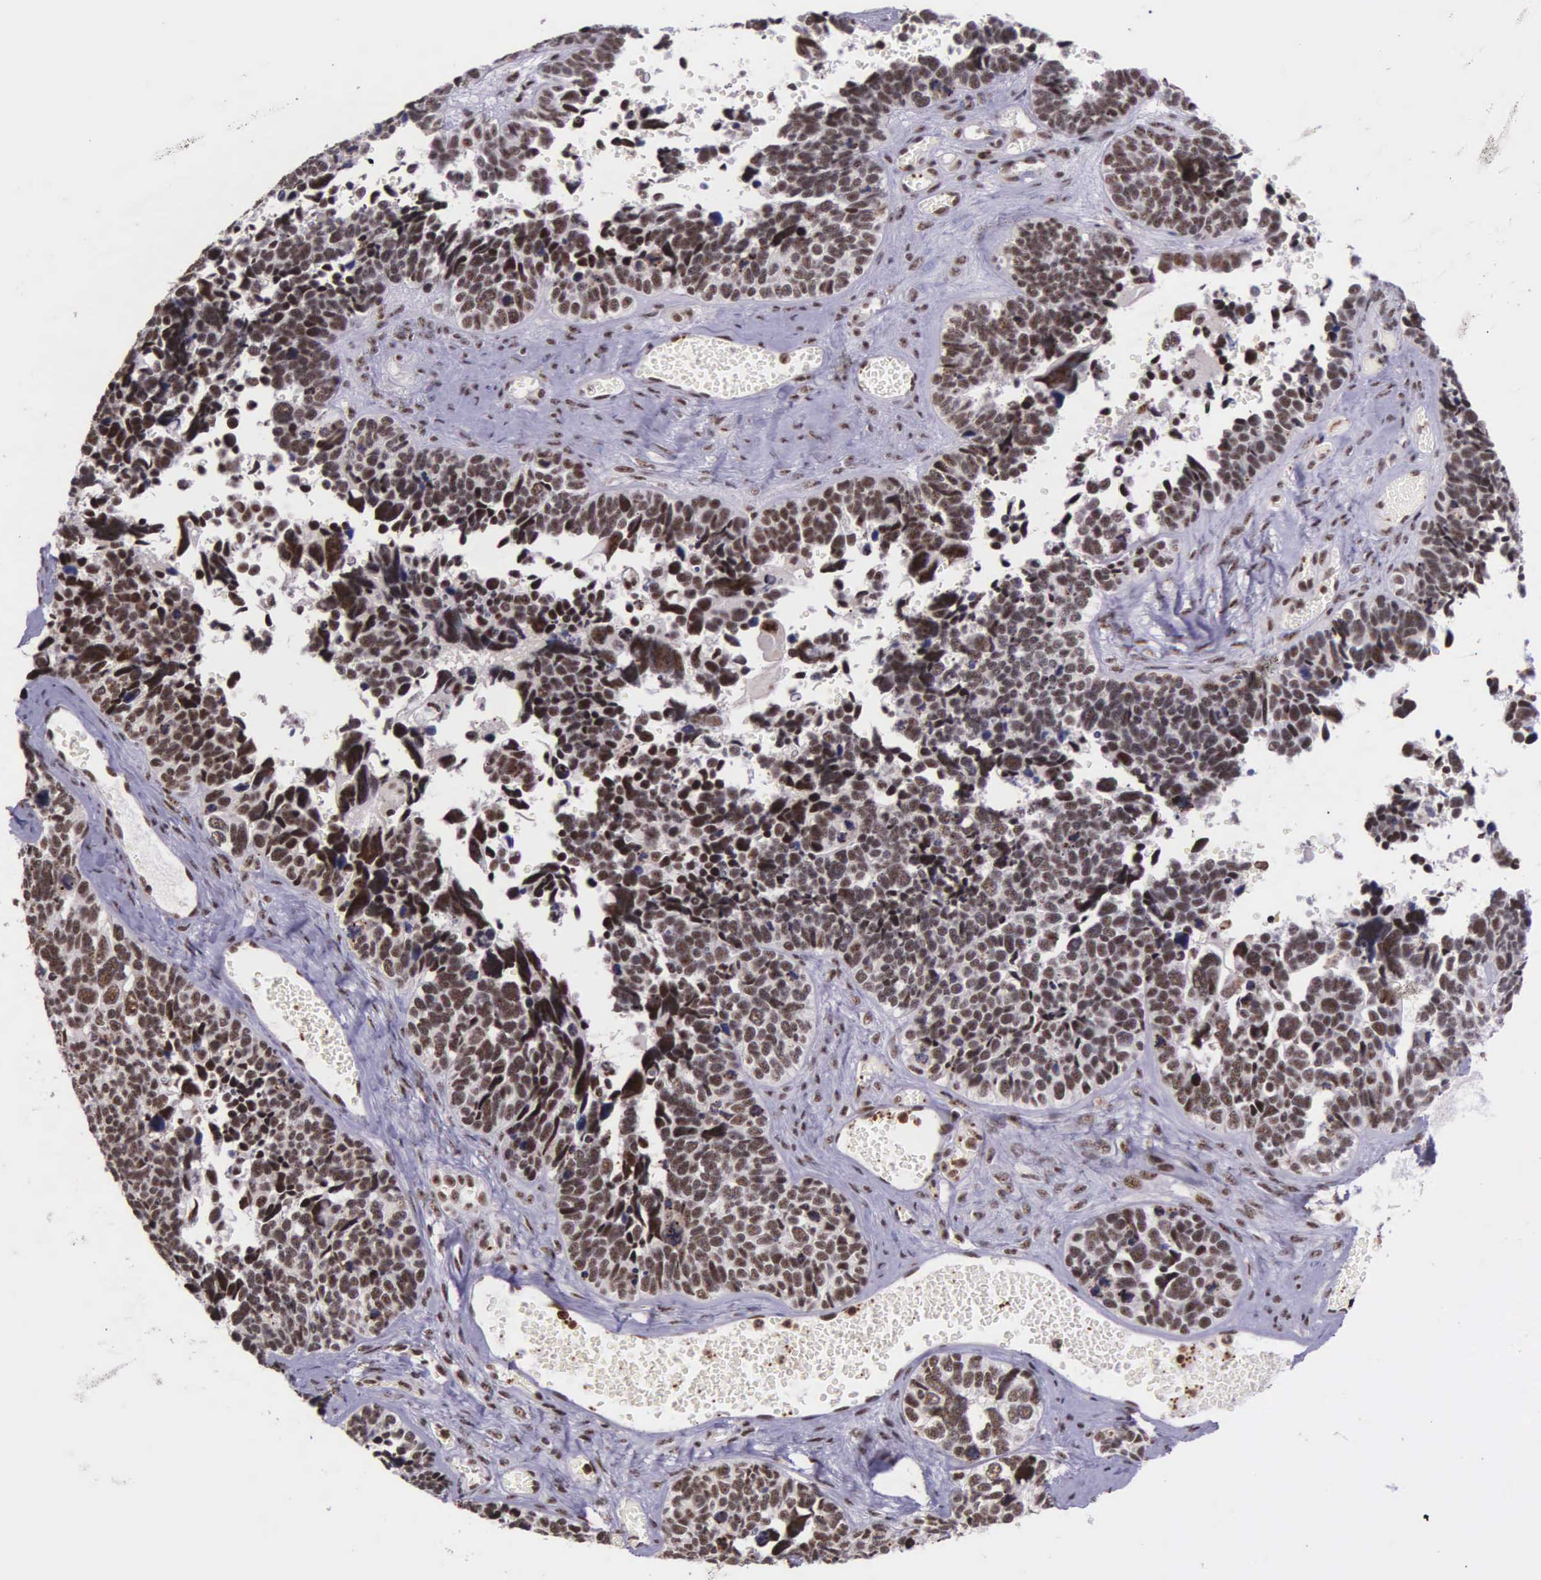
{"staining": {"intensity": "moderate", "quantity": ">75%", "location": "nuclear"}, "tissue": "ovarian cancer", "cell_type": "Tumor cells", "image_type": "cancer", "snomed": [{"axis": "morphology", "description": "Cystadenocarcinoma, serous, NOS"}, {"axis": "topography", "description": "Ovary"}], "caption": "About >75% of tumor cells in ovarian cancer (serous cystadenocarcinoma) exhibit moderate nuclear protein positivity as visualized by brown immunohistochemical staining.", "gene": "FAM47A", "patient": {"sex": "female", "age": 77}}